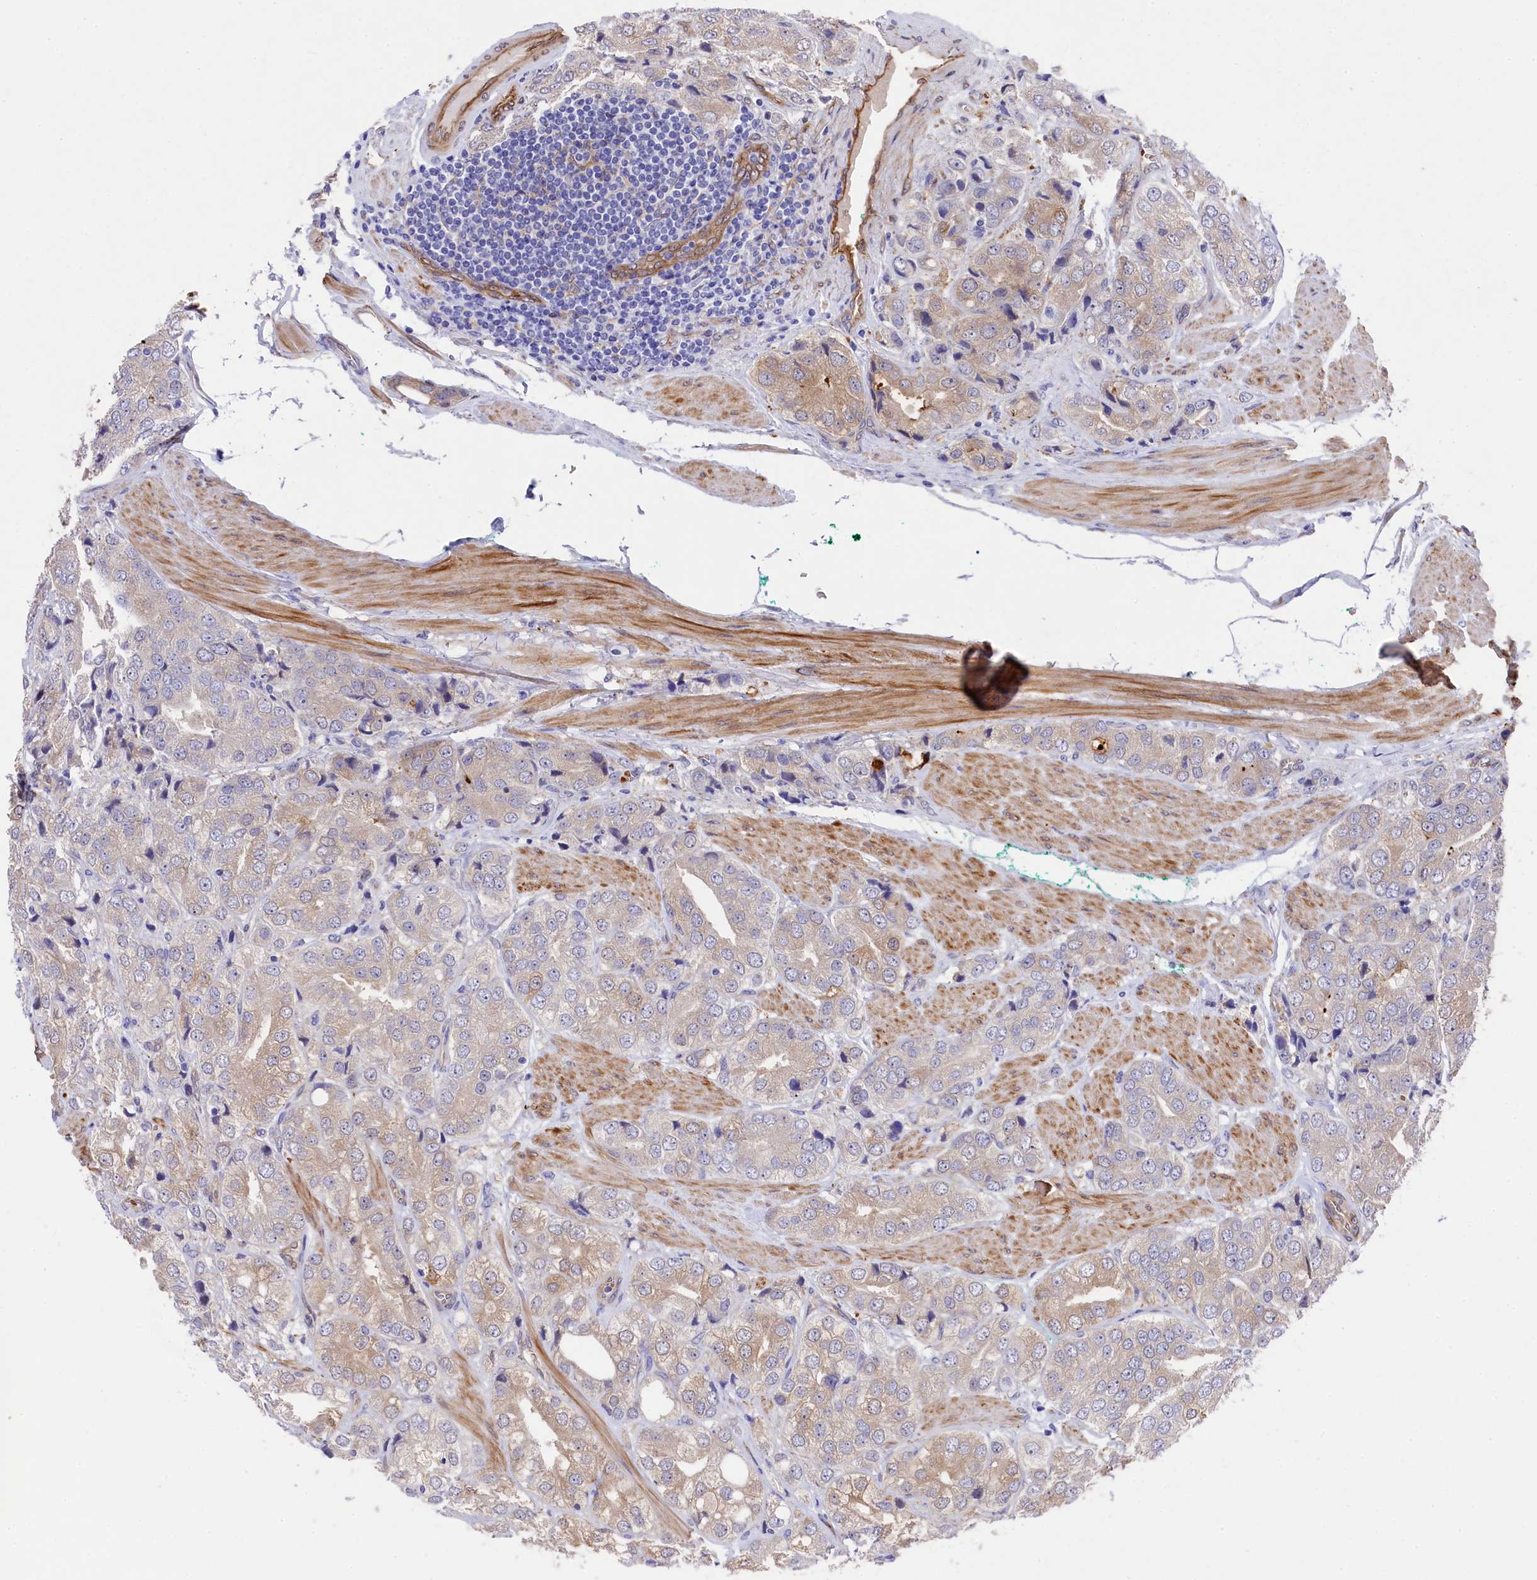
{"staining": {"intensity": "weak", "quantity": "<25%", "location": "cytoplasmic/membranous"}, "tissue": "prostate cancer", "cell_type": "Tumor cells", "image_type": "cancer", "snomed": [{"axis": "morphology", "description": "Adenocarcinoma, High grade"}, {"axis": "topography", "description": "Prostate"}], "caption": "Protein analysis of high-grade adenocarcinoma (prostate) reveals no significant positivity in tumor cells.", "gene": "LHFPL4", "patient": {"sex": "male", "age": 50}}